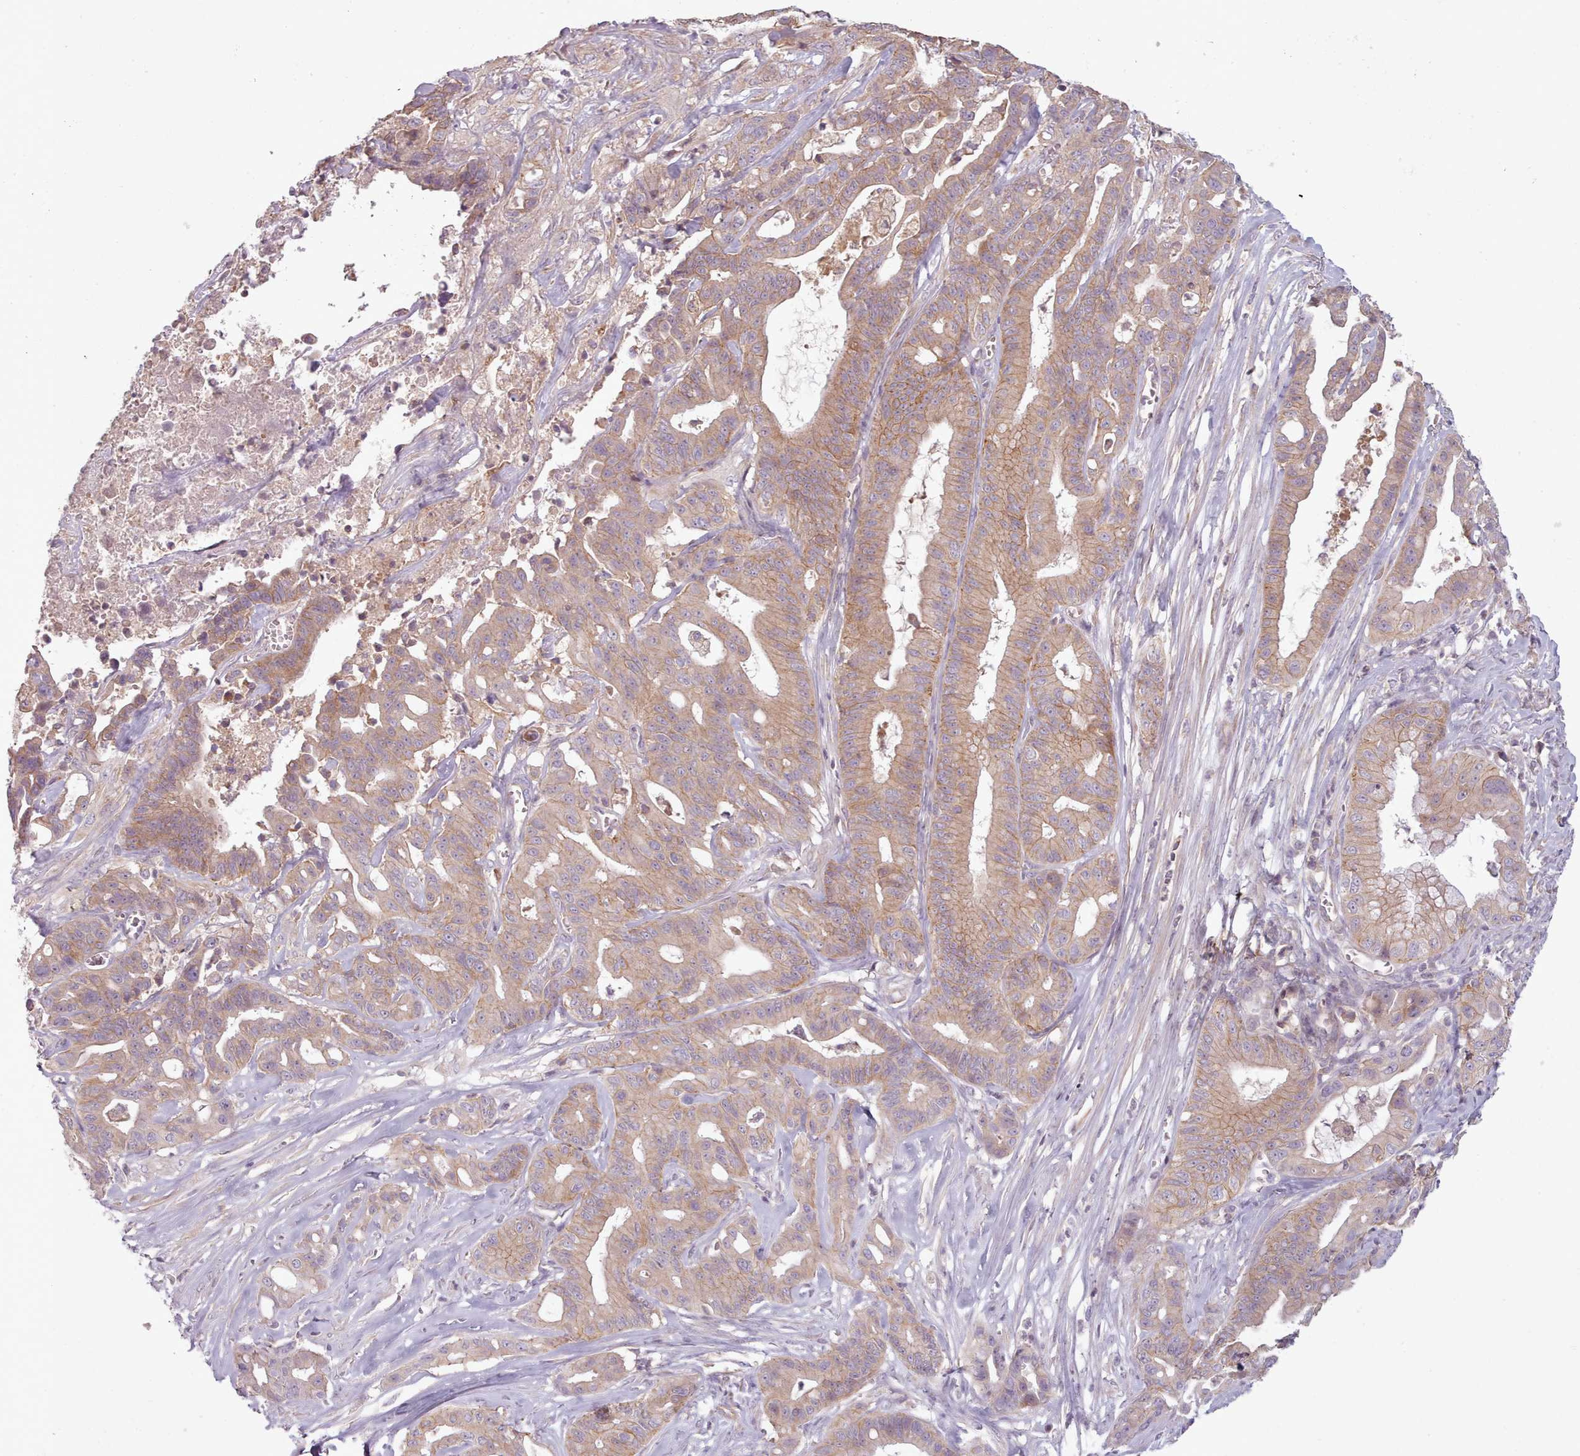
{"staining": {"intensity": "moderate", "quantity": "25%-75%", "location": "cytoplasmic/membranous"}, "tissue": "ovarian cancer", "cell_type": "Tumor cells", "image_type": "cancer", "snomed": [{"axis": "morphology", "description": "Cystadenocarcinoma, mucinous, NOS"}, {"axis": "topography", "description": "Ovary"}], "caption": "Ovarian cancer (mucinous cystadenocarcinoma) stained for a protein (brown) shows moderate cytoplasmic/membranous positive expression in about 25%-75% of tumor cells.", "gene": "NT5DC2", "patient": {"sex": "female", "age": 70}}